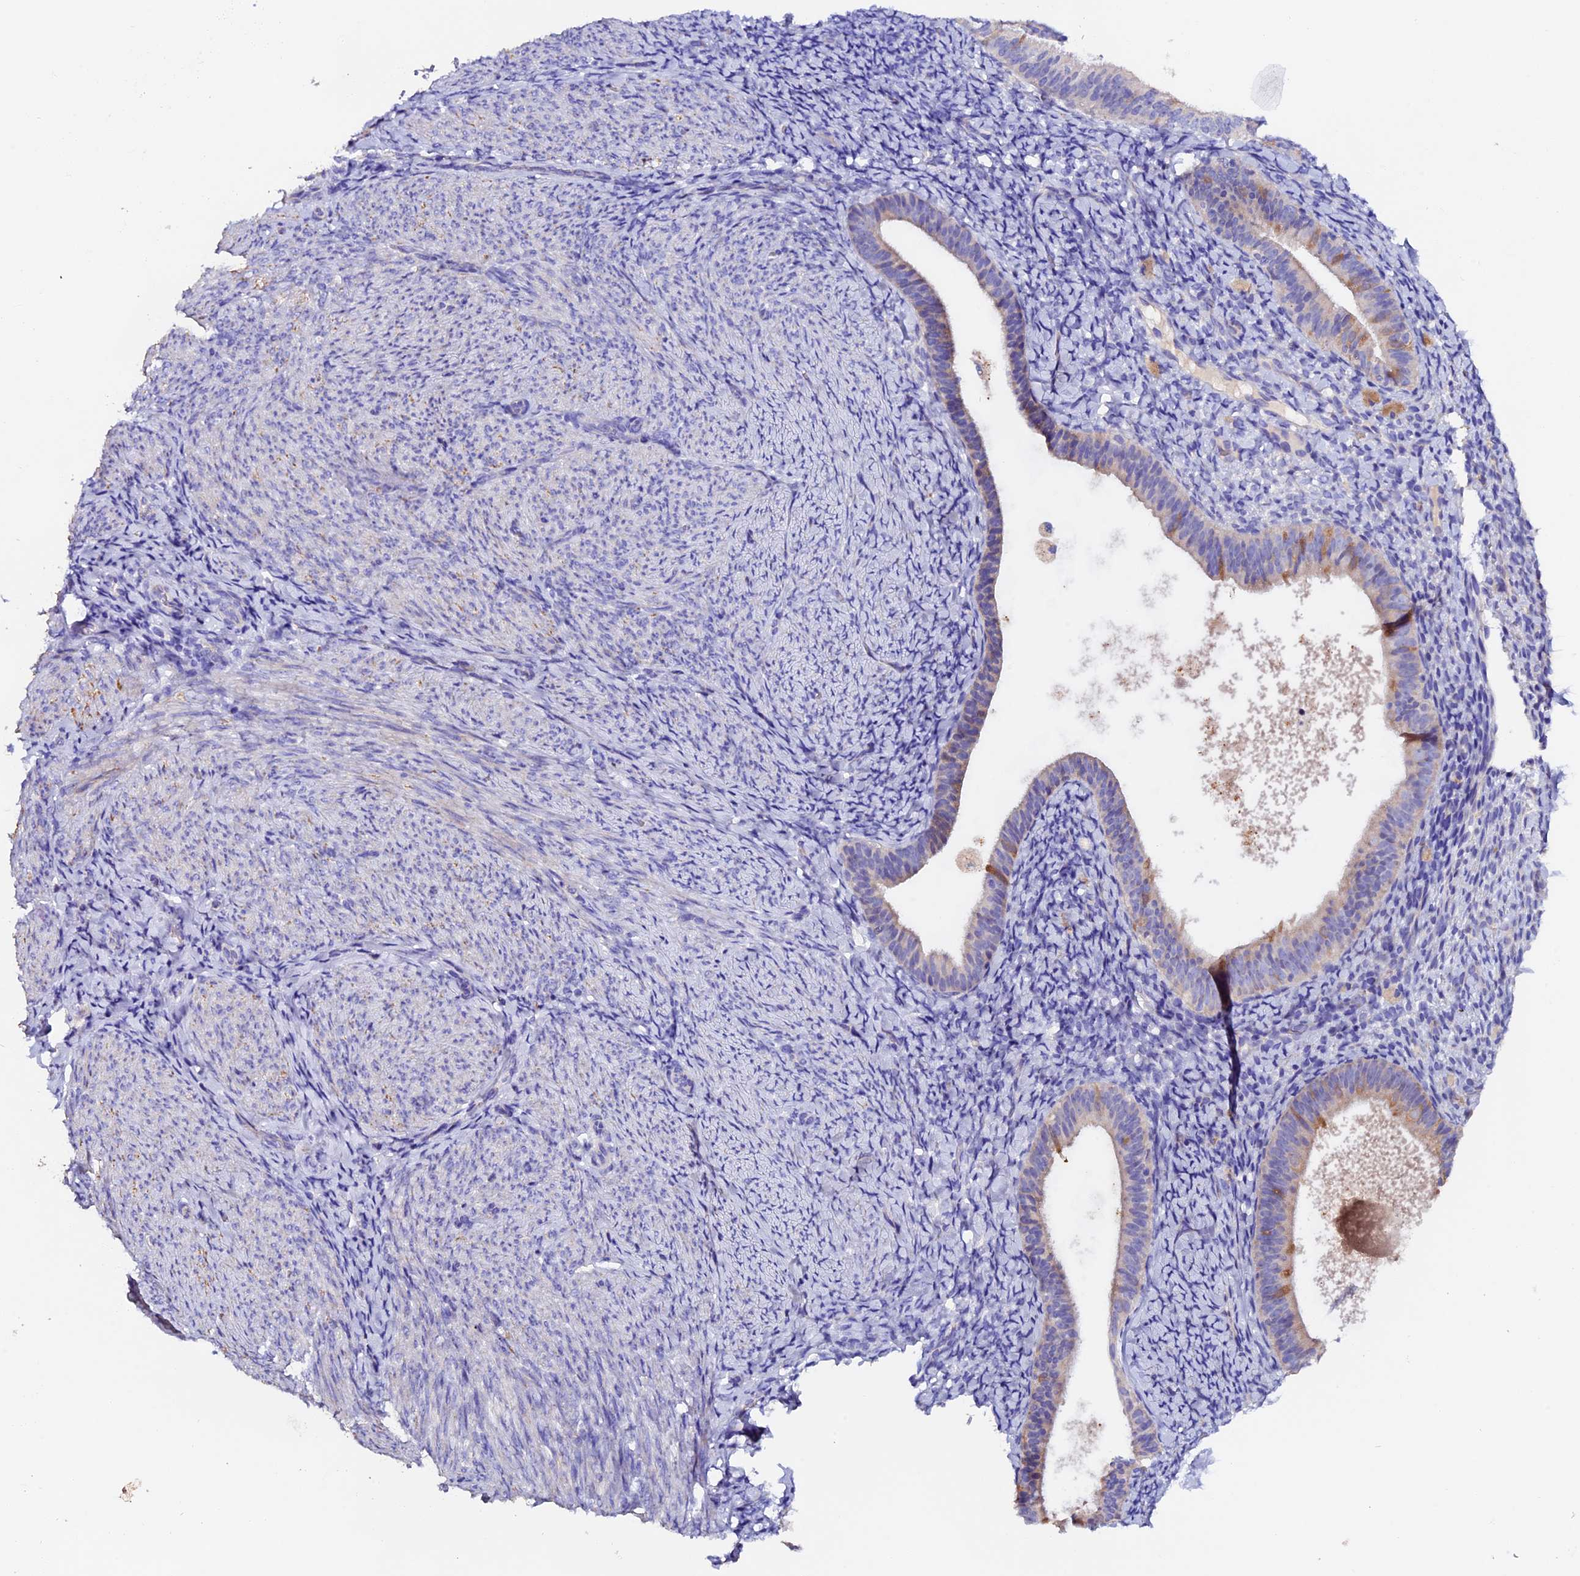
{"staining": {"intensity": "negative", "quantity": "none", "location": "none"}, "tissue": "endometrium", "cell_type": "Cells in endometrial stroma", "image_type": "normal", "snomed": [{"axis": "morphology", "description": "Normal tissue, NOS"}, {"axis": "topography", "description": "Endometrium"}], "caption": "Immunohistochemical staining of normal human endometrium demonstrates no significant positivity in cells in endometrial stroma. Brightfield microscopy of immunohistochemistry stained with DAB (brown) and hematoxylin (blue), captured at high magnification.", "gene": "FBXW9", "patient": {"sex": "female", "age": 65}}